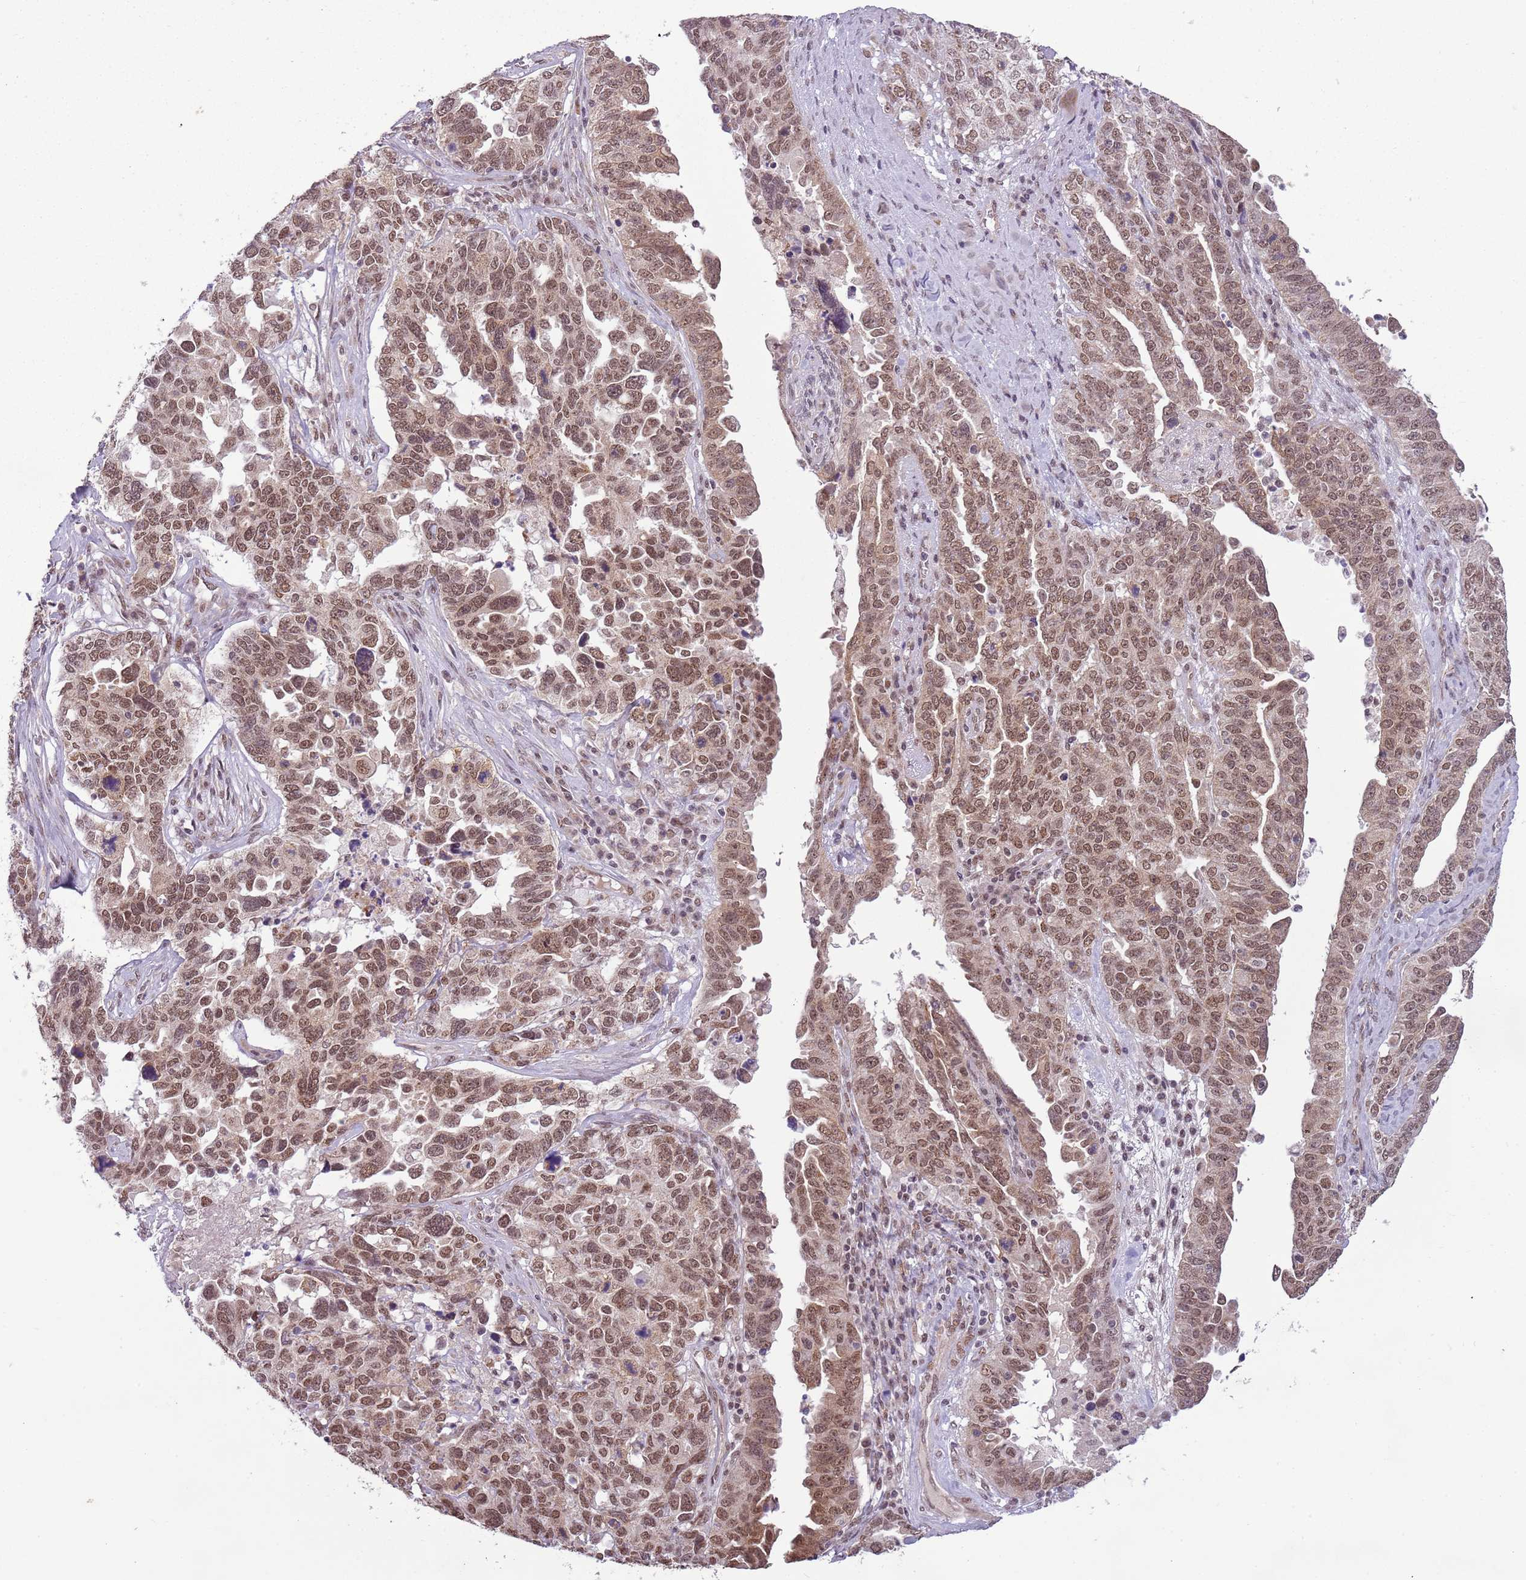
{"staining": {"intensity": "moderate", "quantity": ">75%", "location": "nuclear"}, "tissue": "ovarian cancer", "cell_type": "Tumor cells", "image_type": "cancer", "snomed": [{"axis": "morphology", "description": "Carcinoma, endometroid"}, {"axis": "topography", "description": "Ovary"}], "caption": "Immunohistochemical staining of ovarian cancer demonstrates moderate nuclear protein positivity in about >75% of tumor cells.", "gene": "FAM120AOS", "patient": {"sex": "female", "age": 62}}